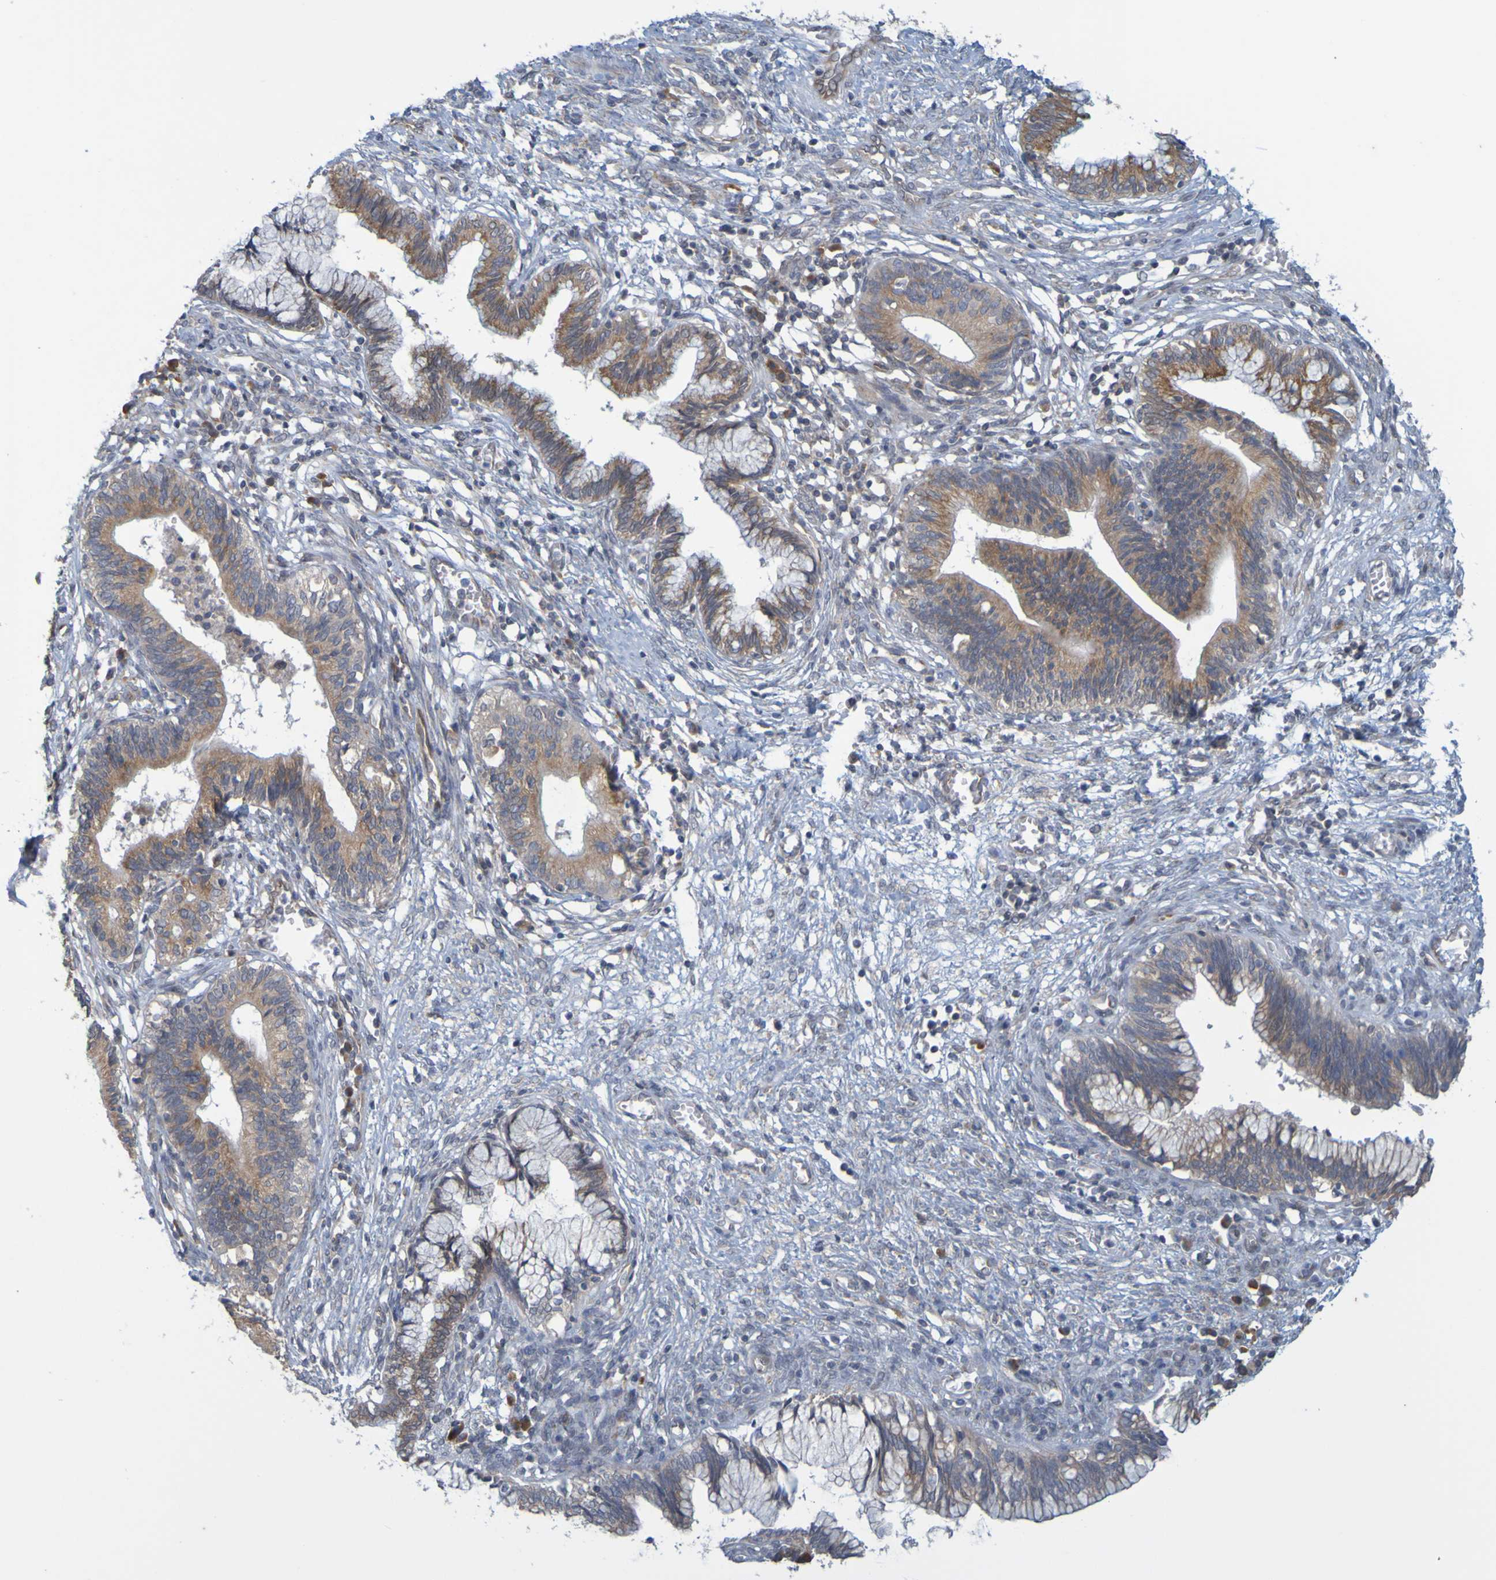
{"staining": {"intensity": "moderate", "quantity": ">75%", "location": "cytoplasmic/membranous"}, "tissue": "cervical cancer", "cell_type": "Tumor cells", "image_type": "cancer", "snomed": [{"axis": "morphology", "description": "Adenocarcinoma, NOS"}, {"axis": "topography", "description": "Cervix"}], "caption": "A brown stain labels moderate cytoplasmic/membranous expression of a protein in cervical adenocarcinoma tumor cells.", "gene": "MOGS", "patient": {"sex": "female", "age": 44}}